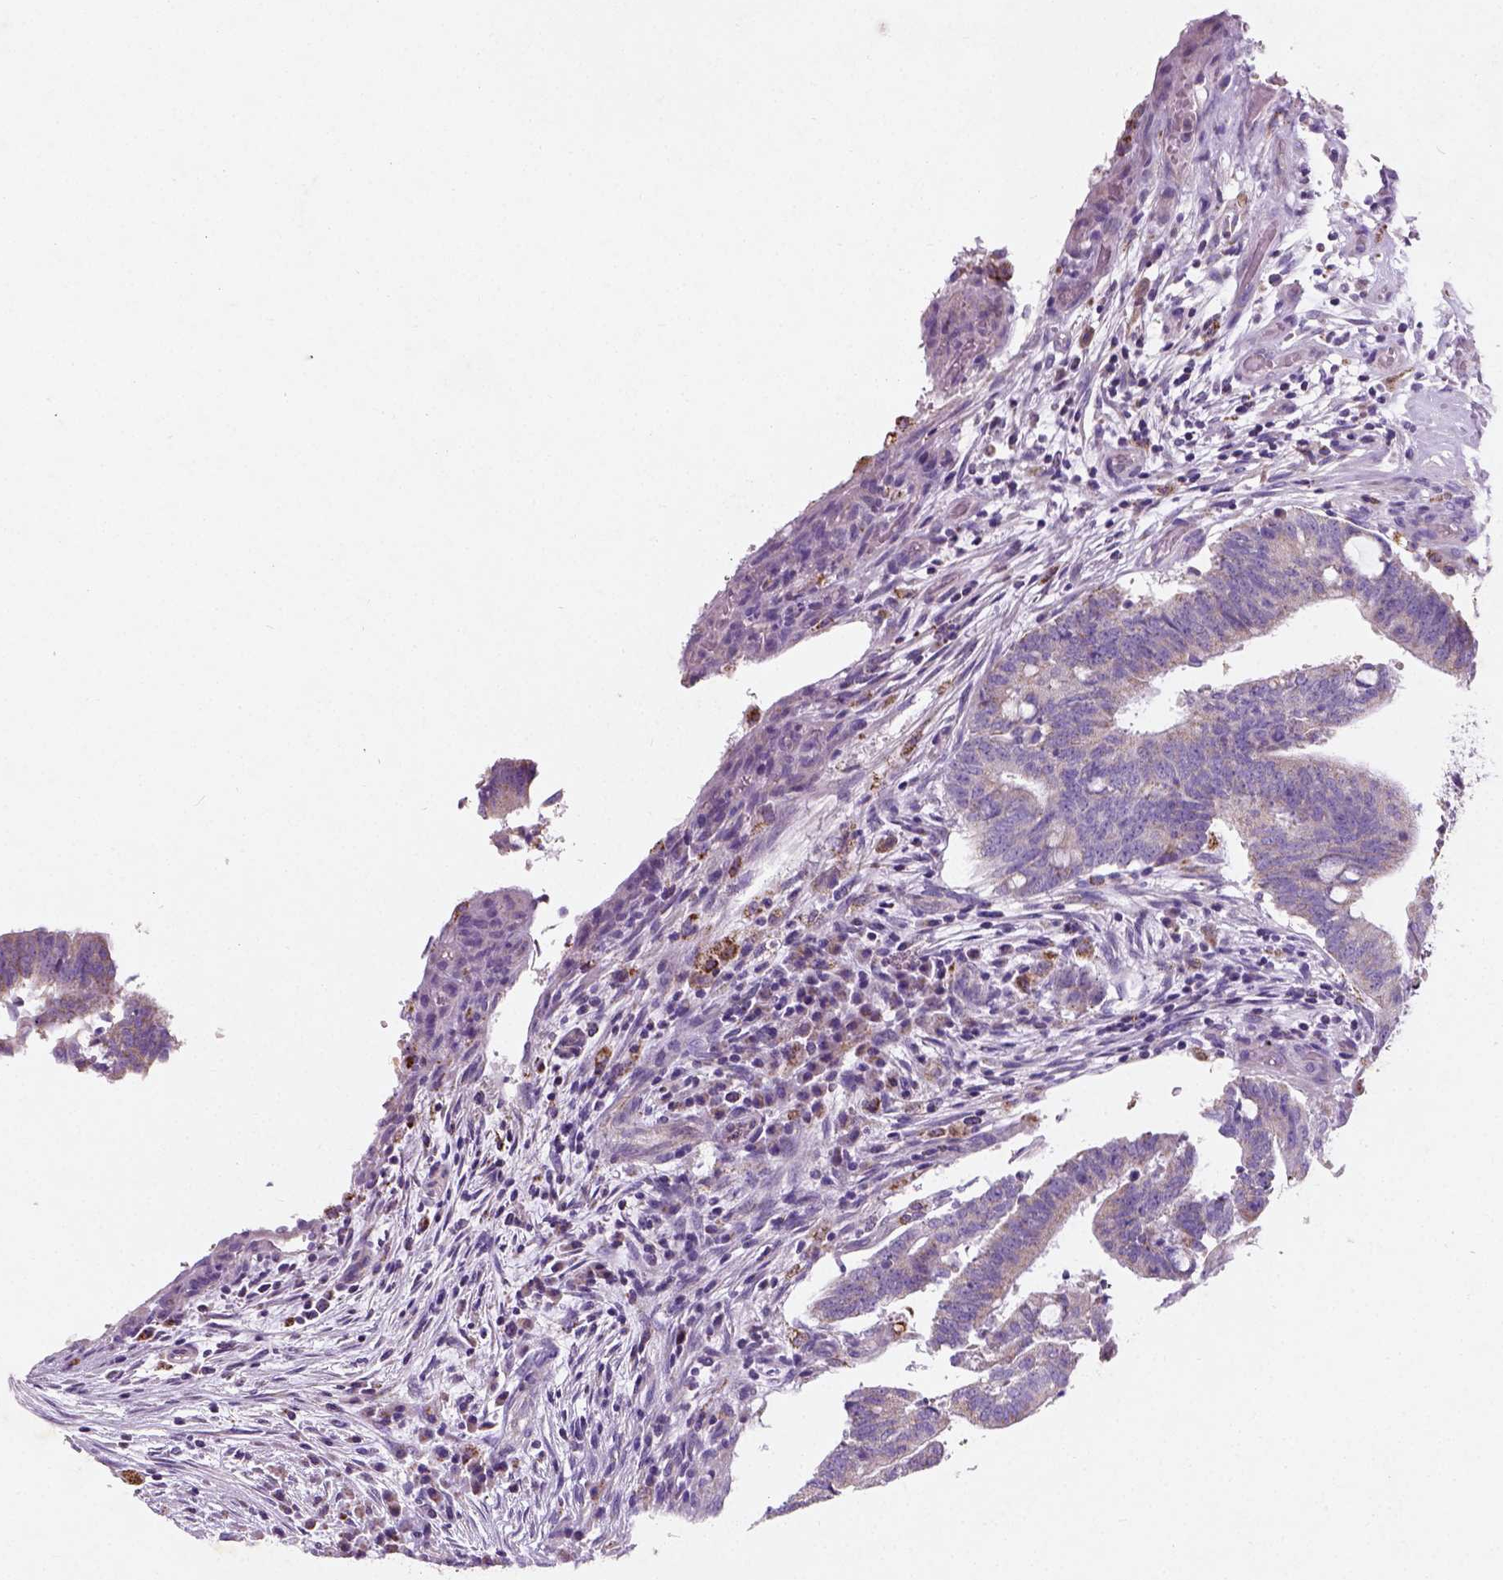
{"staining": {"intensity": "negative", "quantity": "none", "location": "none"}, "tissue": "colorectal cancer", "cell_type": "Tumor cells", "image_type": "cancer", "snomed": [{"axis": "morphology", "description": "Adenocarcinoma, NOS"}, {"axis": "topography", "description": "Colon"}], "caption": "Protein analysis of colorectal adenocarcinoma shows no significant expression in tumor cells.", "gene": "CHODL", "patient": {"sex": "female", "age": 43}}